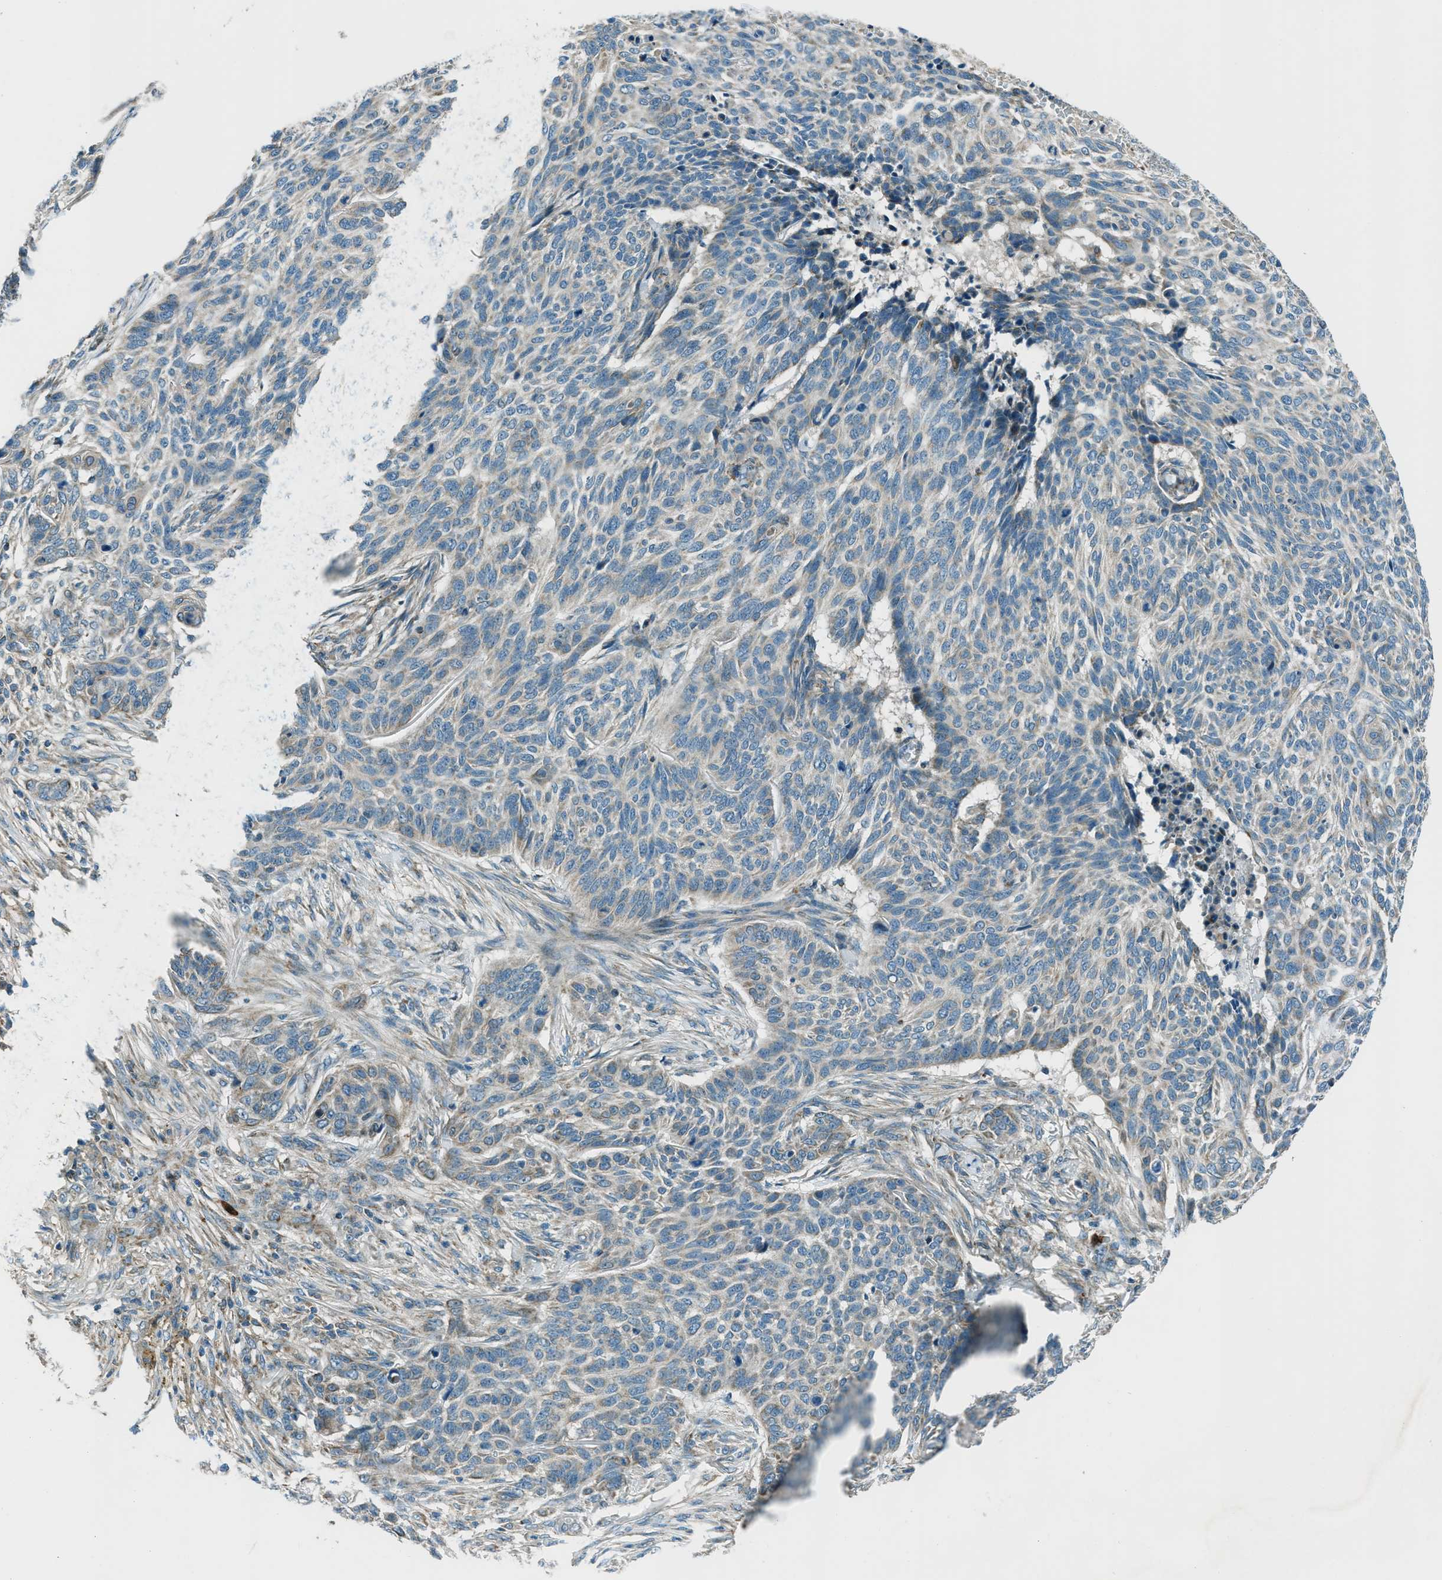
{"staining": {"intensity": "negative", "quantity": "none", "location": "none"}, "tissue": "skin cancer", "cell_type": "Tumor cells", "image_type": "cancer", "snomed": [{"axis": "morphology", "description": "Basal cell carcinoma"}, {"axis": "topography", "description": "Skin"}], "caption": "This histopathology image is of skin cancer stained with immunohistochemistry to label a protein in brown with the nuclei are counter-stained blue. There is no staining in tumor cells.", "gene": "FAR1", "patient": {"sex": "male", "age": 85}}